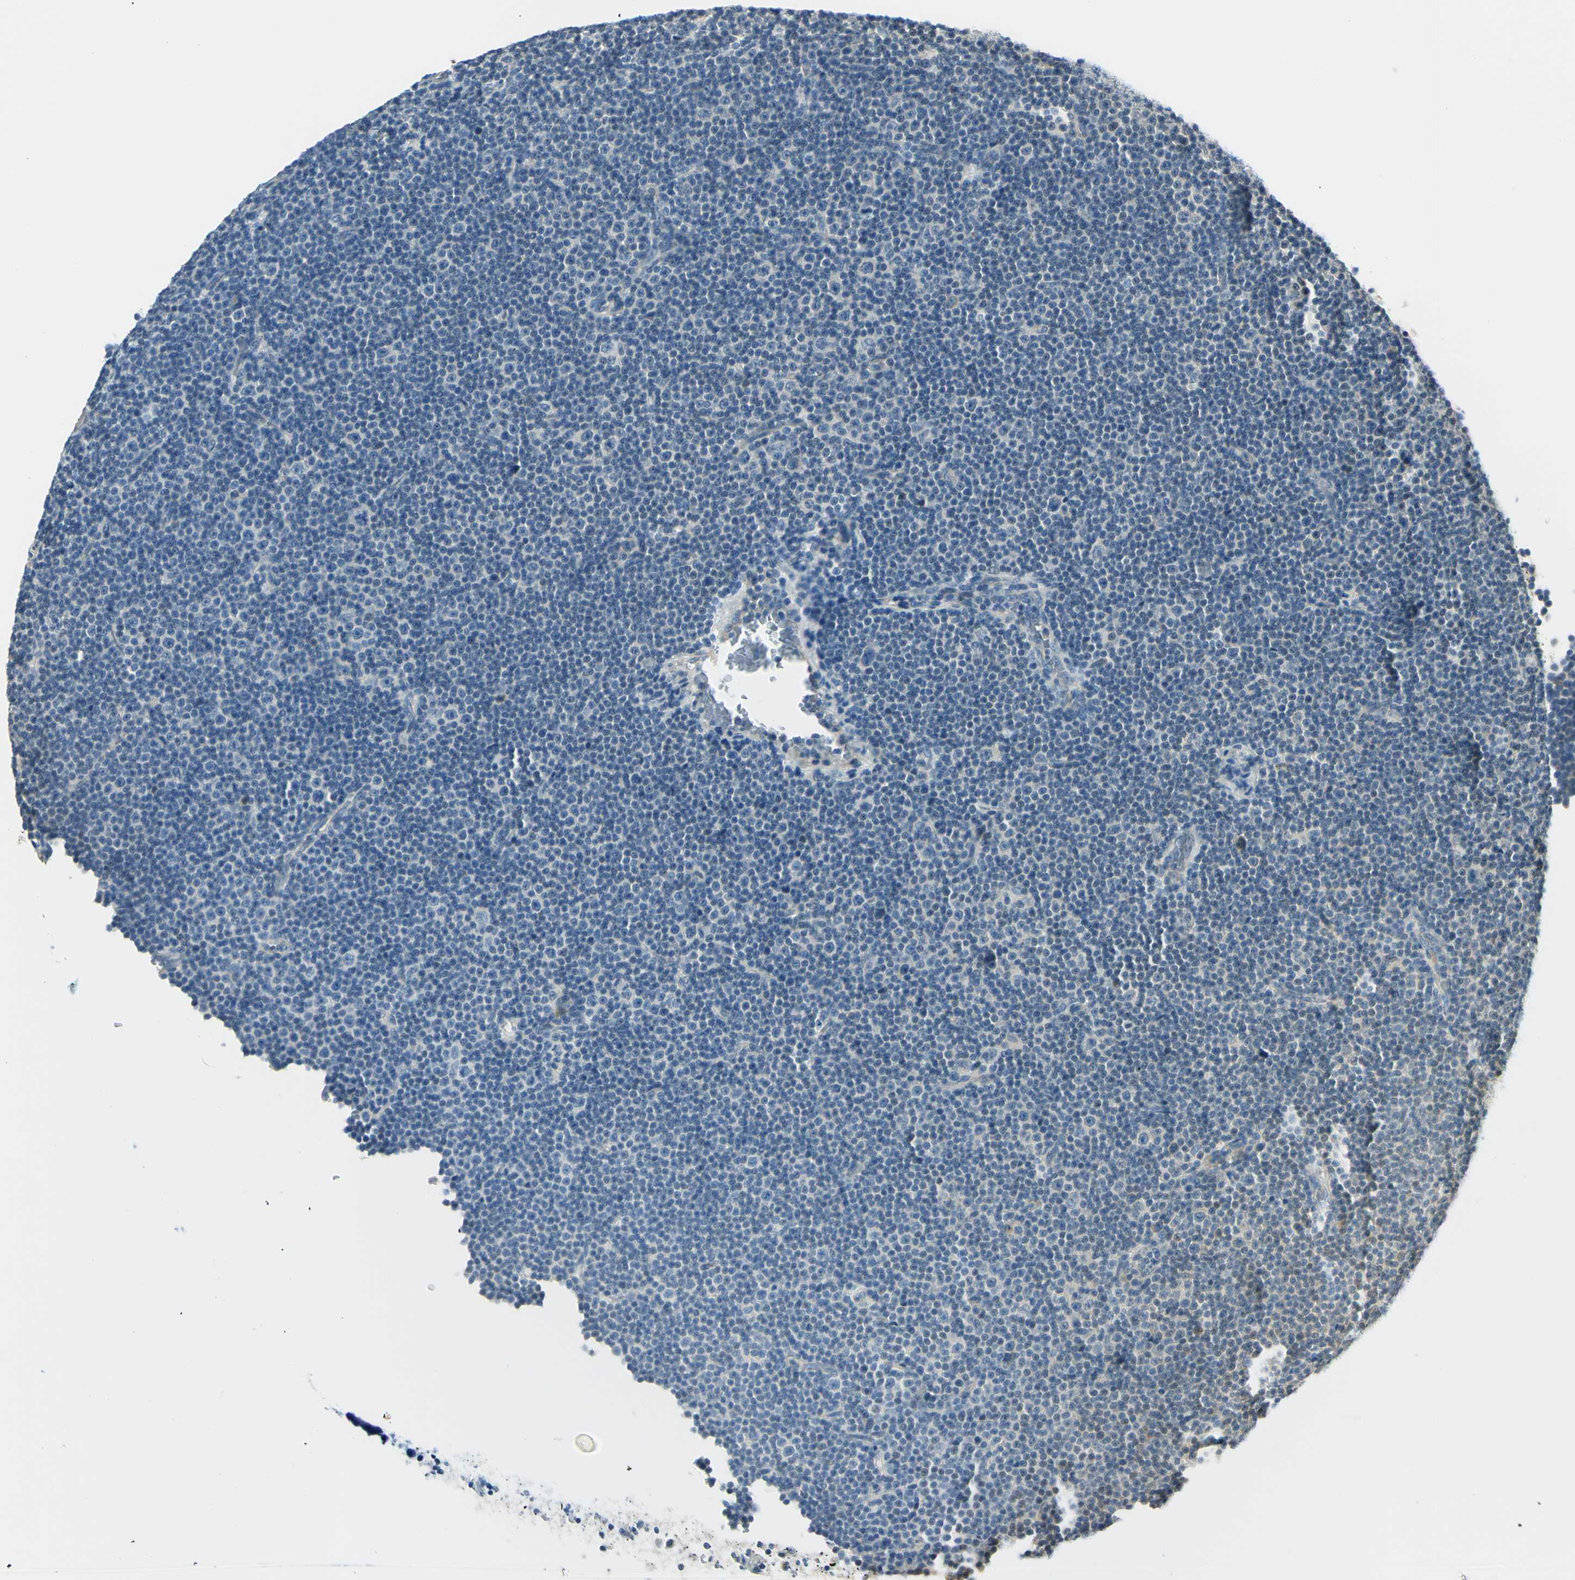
{"staining": {"intensity": "negative", "quantity": "none", "location": "none"}, "tissue": "lymphoma", "cell_type": "Tumor cells", "image_type": "cancer", "snomed": [{"axis": "morphology", "description": "Malignant lymphoma, non-Hodgkin's type, Low grade"}, {"axis": "topography", "description": "Lymph node"}], "caption": "Tumor cells are negative for brown protein staining in low-grade malignant lymphoma, non-Hodgkin's type. Brightfield microscopy of immunohistochemistry stained with DAB (brown) and hematoxylin (blue), captured at high magnification.", "gene": "IGDCC4", "patient": {"sex": "female", "age": 67}}